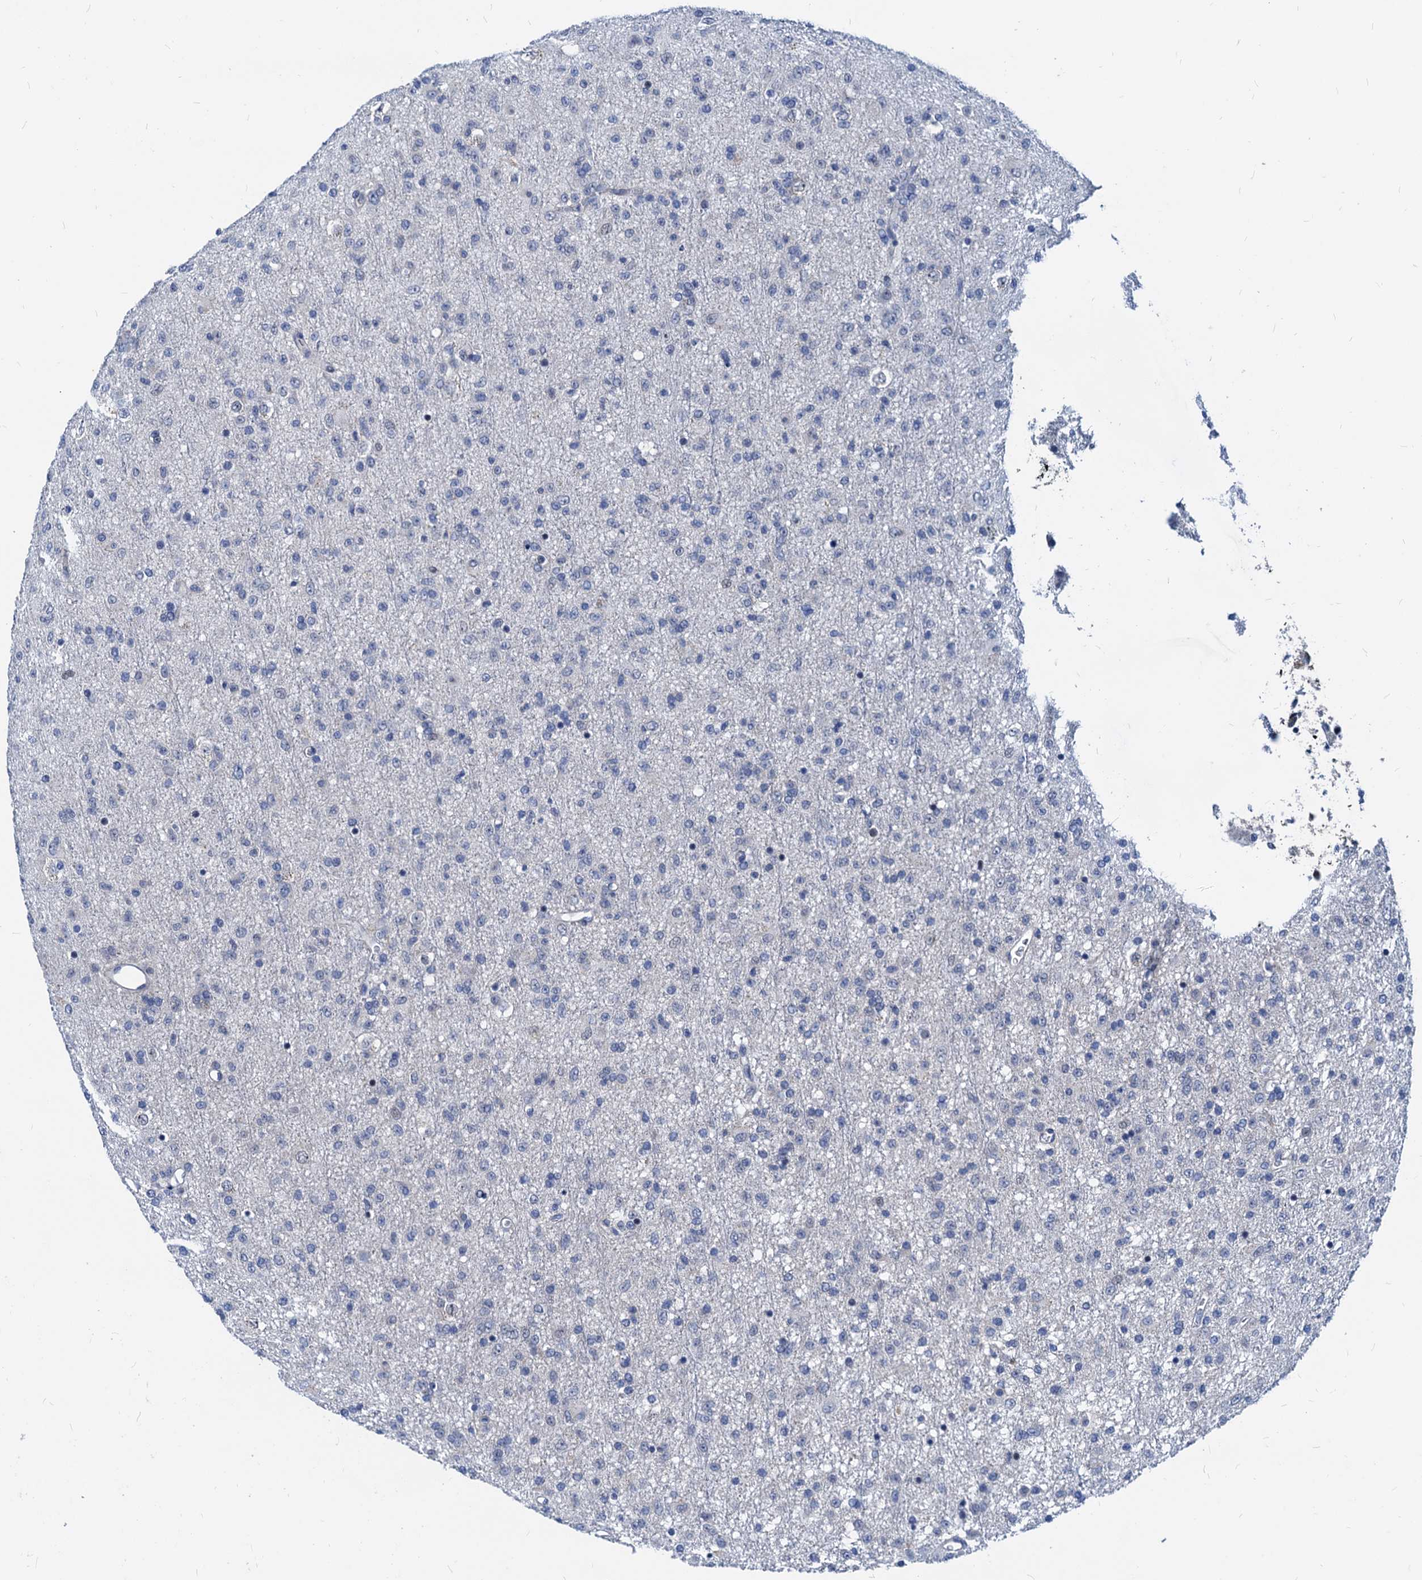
{"staining": {"intensity": "negative", "quantity": "none", "location": "none"}, "tissue": "glioma", "cell_type": "Tumor cells", "image_type": "cancer", "snomed": [{"axis": "morphology", "description": "Glioma, malignant, Low grade"}, {"axis": "topography", "description": "Brain"}], "caption": "Immunohistochemistry (IHC) histopathology image of neoplastic tissue: malignant low-grade glioma stained with DAB displays no significant protein positivity in tumor cells. Nuclei are stained in blue.", "gene": "HSF2", "patient": {"sex": "male", "age": 65}}